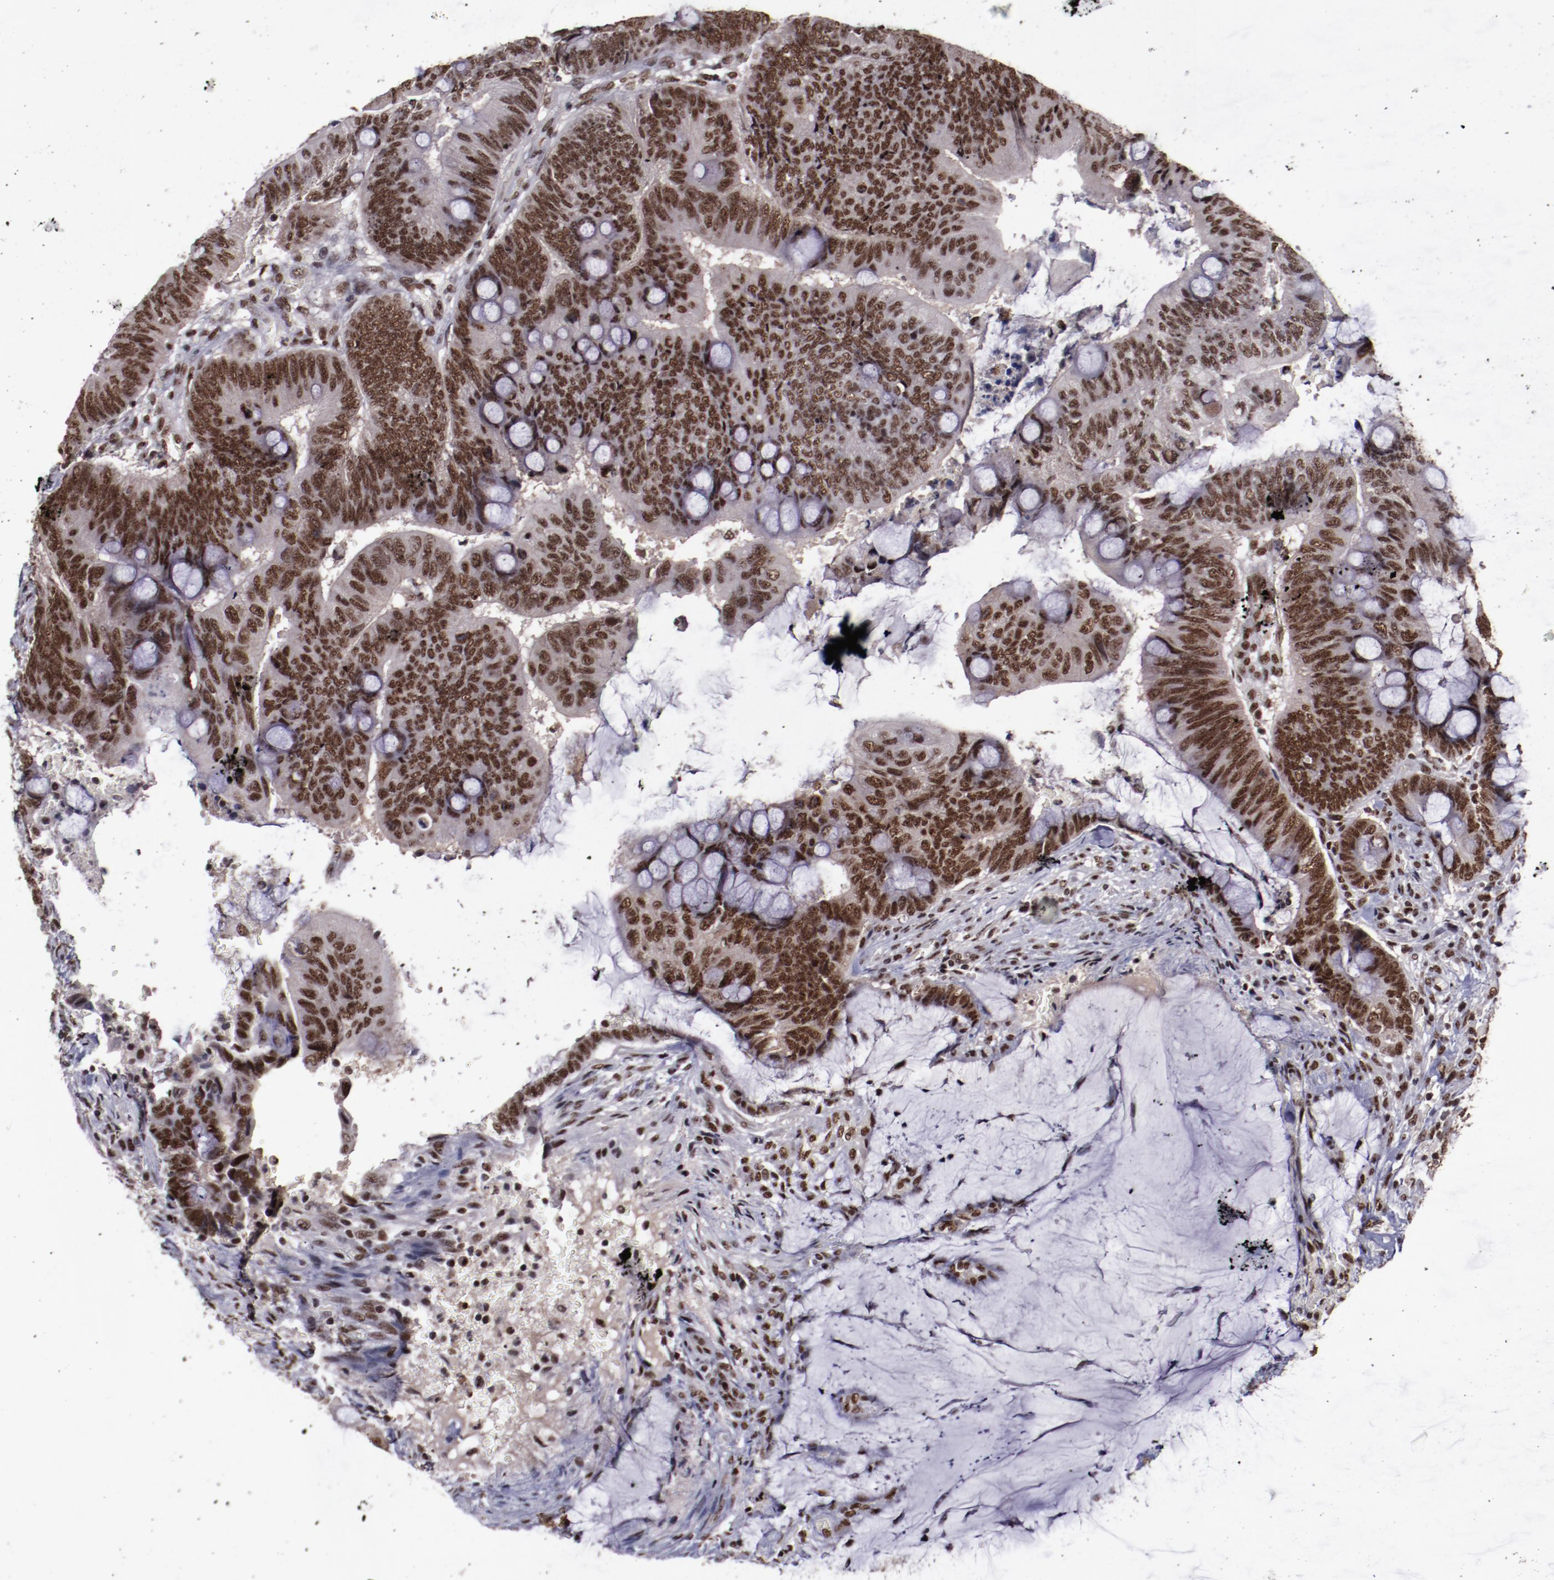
{"staining": {"intensity": "strong", "quantity": ">75%", "location": "nuclear"}, "tissue": "colorectal cancer", "cell_type": "Tumor cells", "image_type": "cancer", "snomed": [{"axis": "morphology", "description": "Normal tissue, NOS"}, {"axis": "morphology", "description": "Adenocarcinoma, NOS"}, {"axis": "topography", "description": "Rectum"}], "caption": "Adenocarcinoma (colorectal) stained for a protein (brown) displays strong nuclear positive expression in about >75% of tumor cells.", "gene": "ERH", "patient": {"sex": "male", "age": 92}}